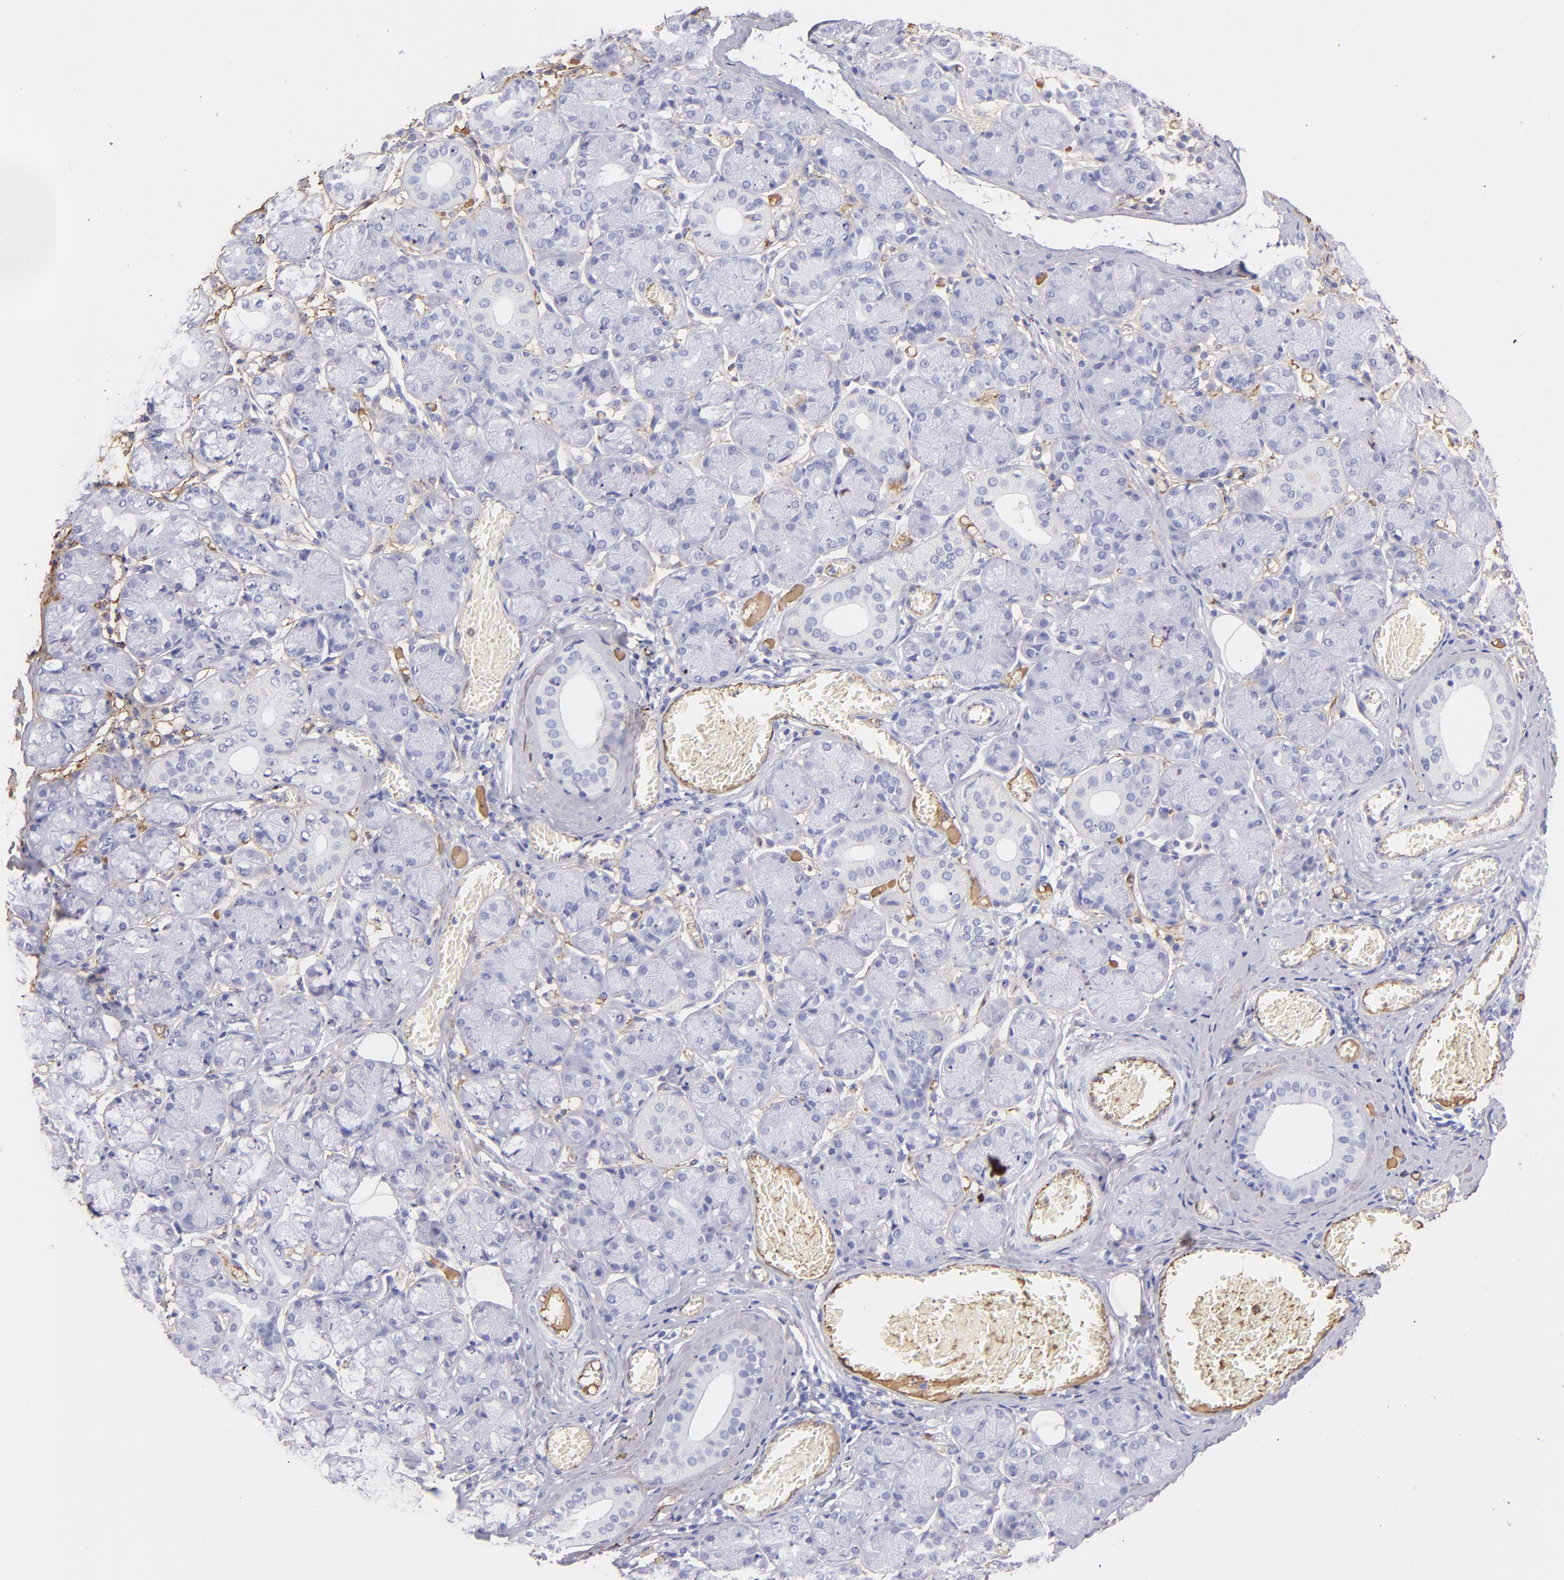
{"staining": {"intensity": "negative", "quantity": "none", "location": "none"}, "tissue": "salivary gland", "cell_type": "Glandular cells", "image_type": "normal", "snomed": [{"axis": "morphology", "description": "Normal tissue, NOS"}, {"axis": "topography", "description": "Salivary gland"}], "caption": "Benign salivary gland was stained to show a protein in brown. There is no significant expression in glandular cells. Nuclei are stained in blue.", "gene": "FGB", "patient": {"sex": "female", "age": 24}}